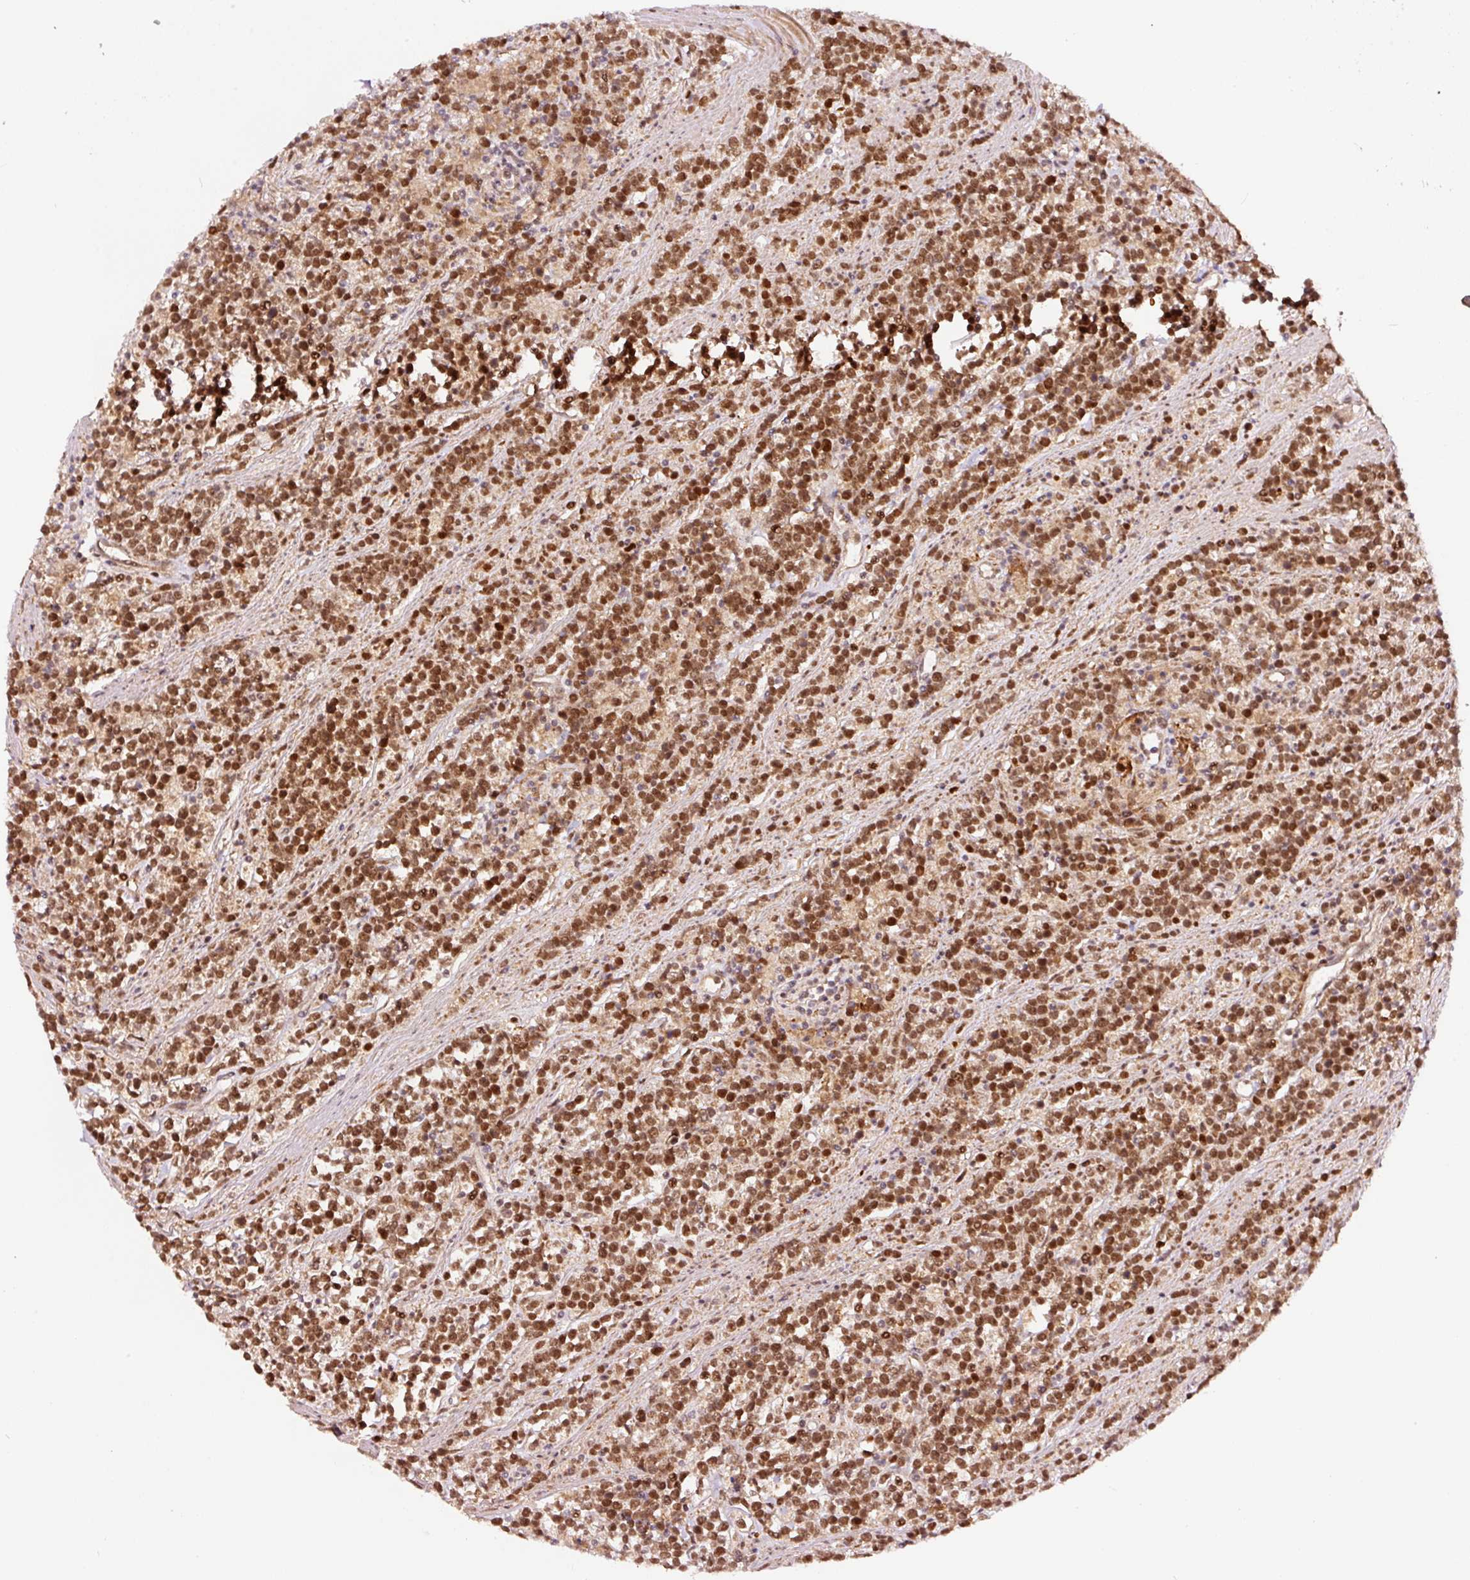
{"staining": {"intensity": "moderate", "quantity": ">75%", "location": "nuclear"}, "tissue": "lymphoma", "cell_type": "Tumor cells", "image_type": "cancer", "snomed": [{"axis": "morphology", "description": "Malignant lymphoma, non-Hodgkin's type, High grade"}, {"axis": "topography", "description": "Small intestine"}, {"axis": "topography", "description": "Colon"}], "caption": "This is a histology image of immunohistochemistry staining of lymphoma, which shows moderate positivity in the nuclear of tumor cells.", "gene": "RFC4", "patient": {"sex": "male", "age": 8}}